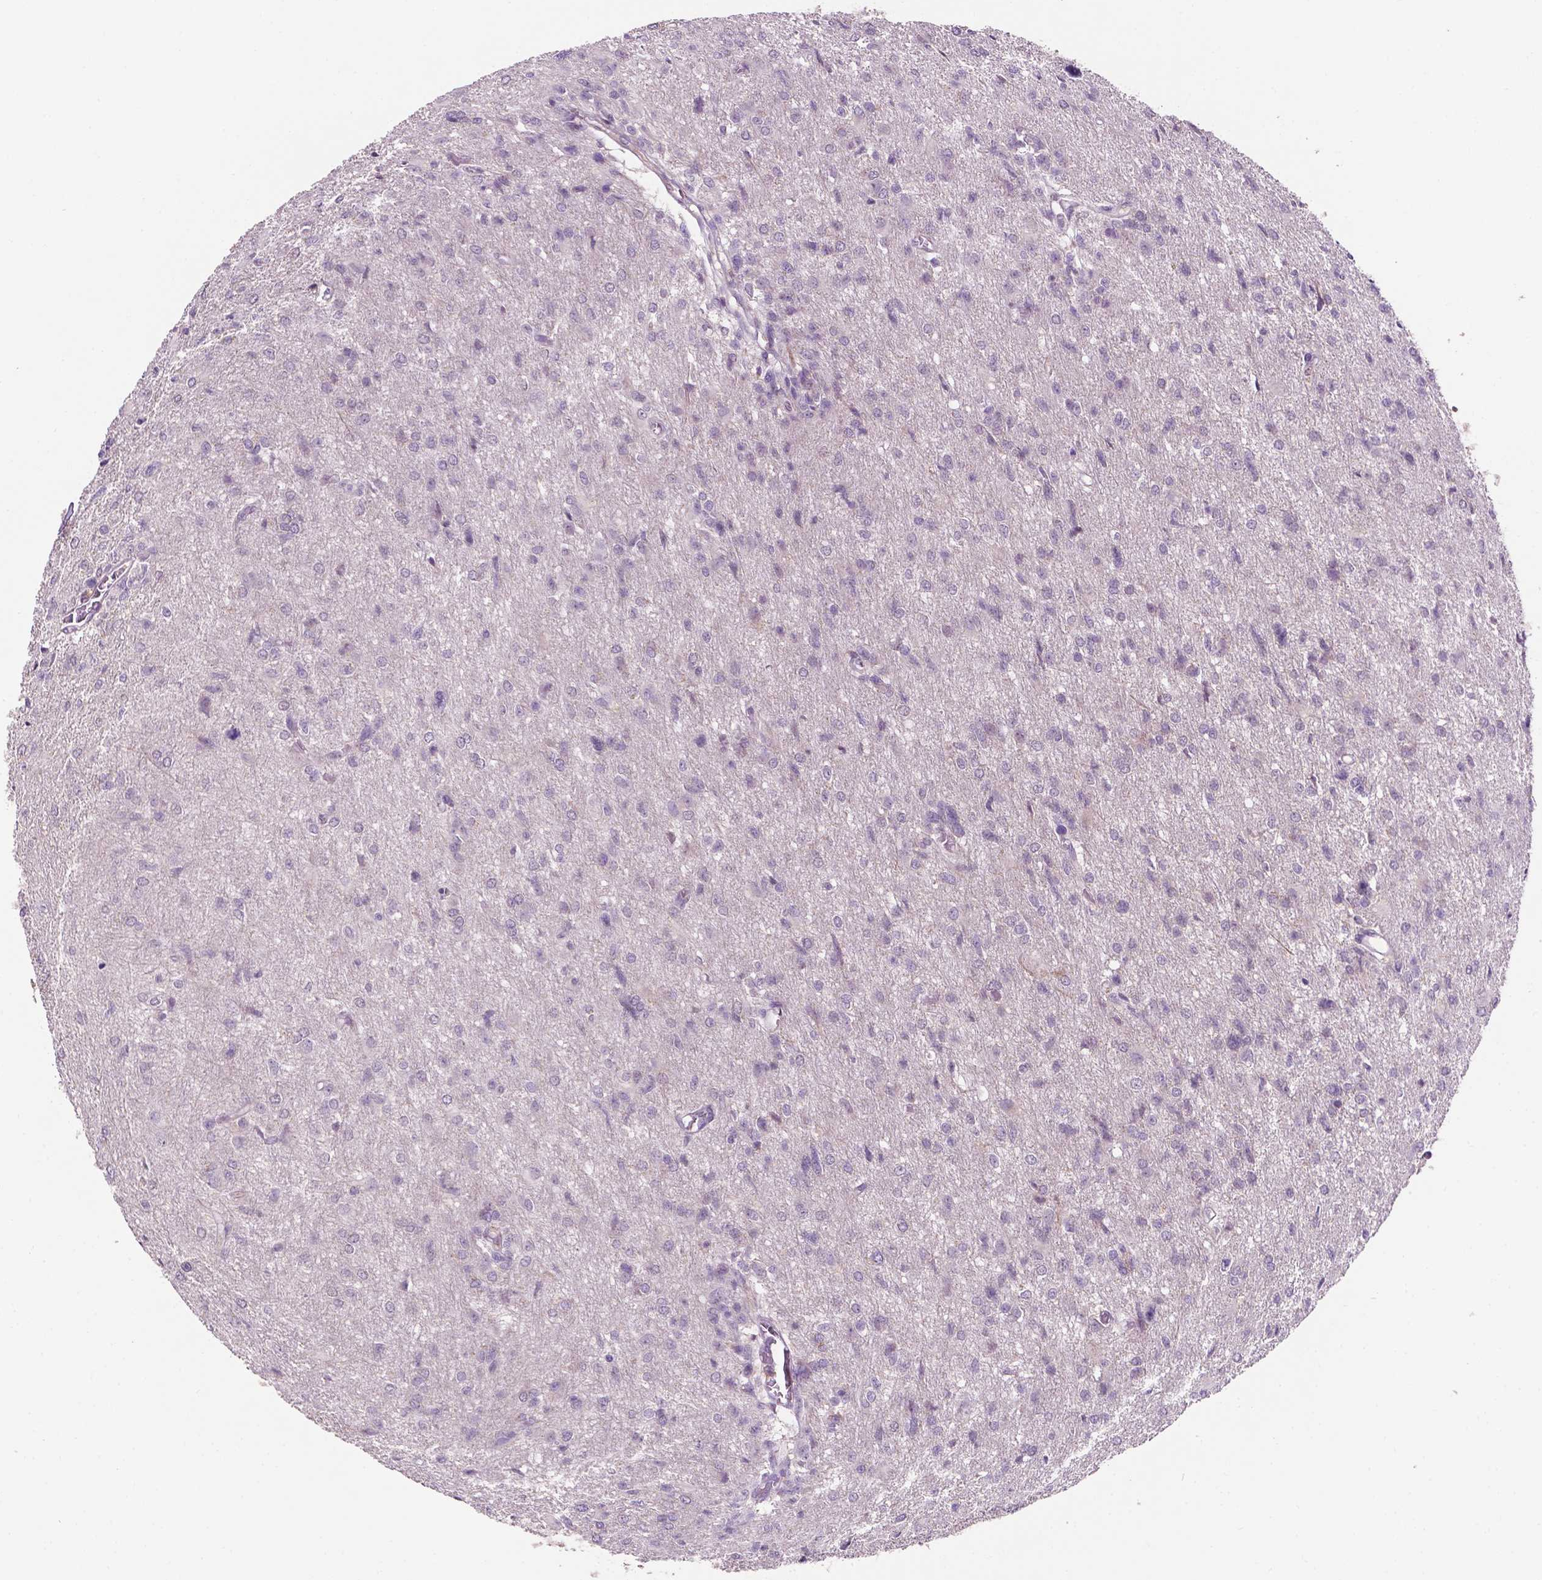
{"staining": {"intensity": "negative", "quantity": "none", "location": "none"}, "tissue": "glioma", "cell_type": "Tumor cells", "image_type": "cancer", "snomed": [{"axis": "morphology", "description": "Glioma, malignant, High grade"}, {"axis": "topography", "description": "Brain"}], "caption": "Histopathology image shows no protein expression in tumor cells of glioma tissue.", "gene": "FBLN1", "patient": {"sex": "male", "age": 68}}